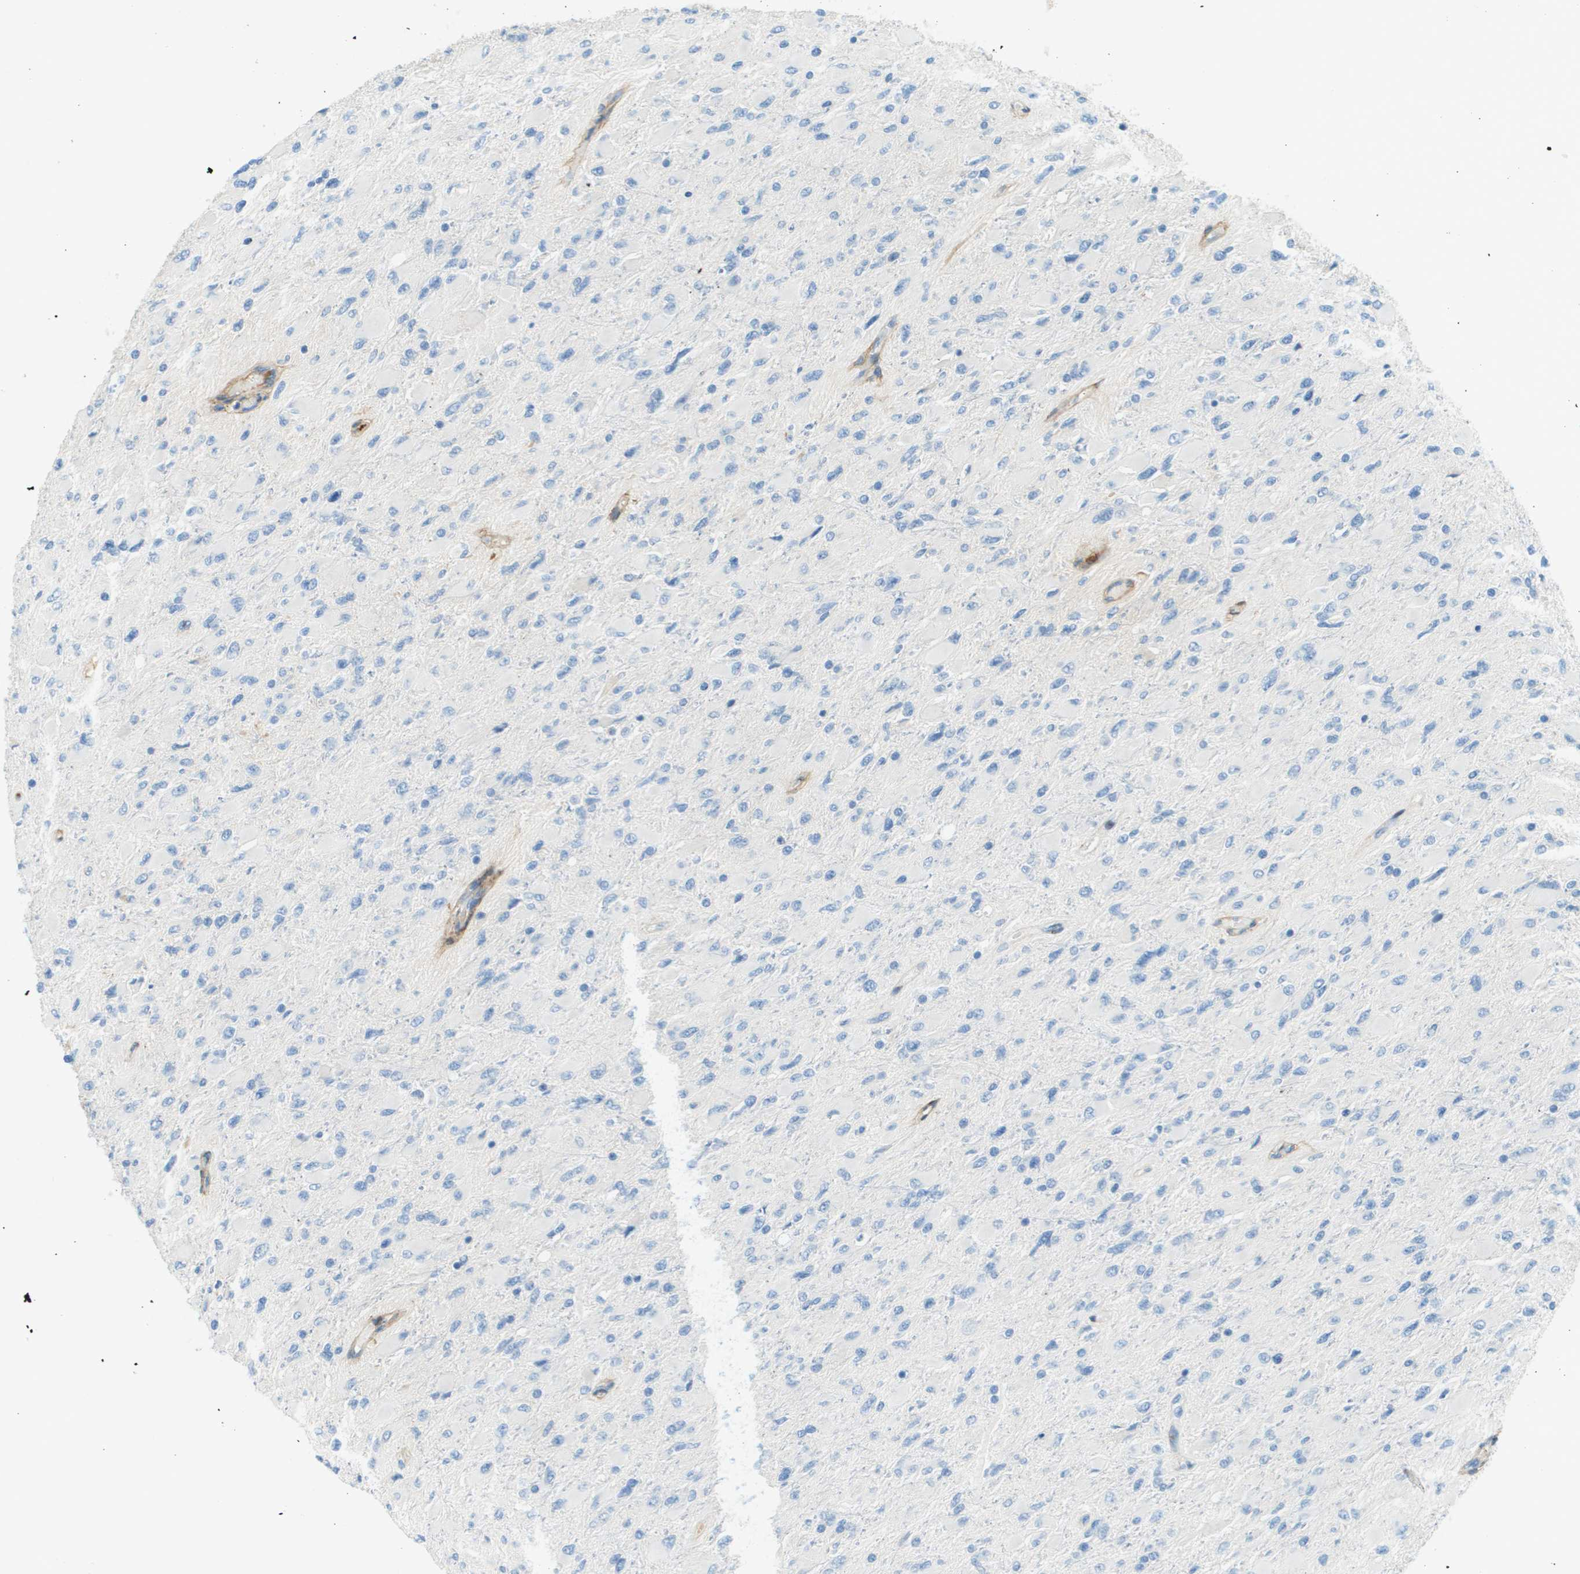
{"staining": {"intensity": "negative", "quantity": "none", "location": "none"}, "tissue": "glioma", "cell_type": "Tumor cells", "image_type": "cancer", "snomed": [{"axis": "morphology", "description": "Glioma, malignant, High grade"}, {"axis": "topography", "description": "Cerebral cortex"}], "caption": "DAB (3,3'-diaminobenzidine) immunohistochemical staining of human malignant glioma (high-grade) displays no significant staining in tumor cells.", "gene": "DCN", "patient": {"sex": "female", "age": 36}}